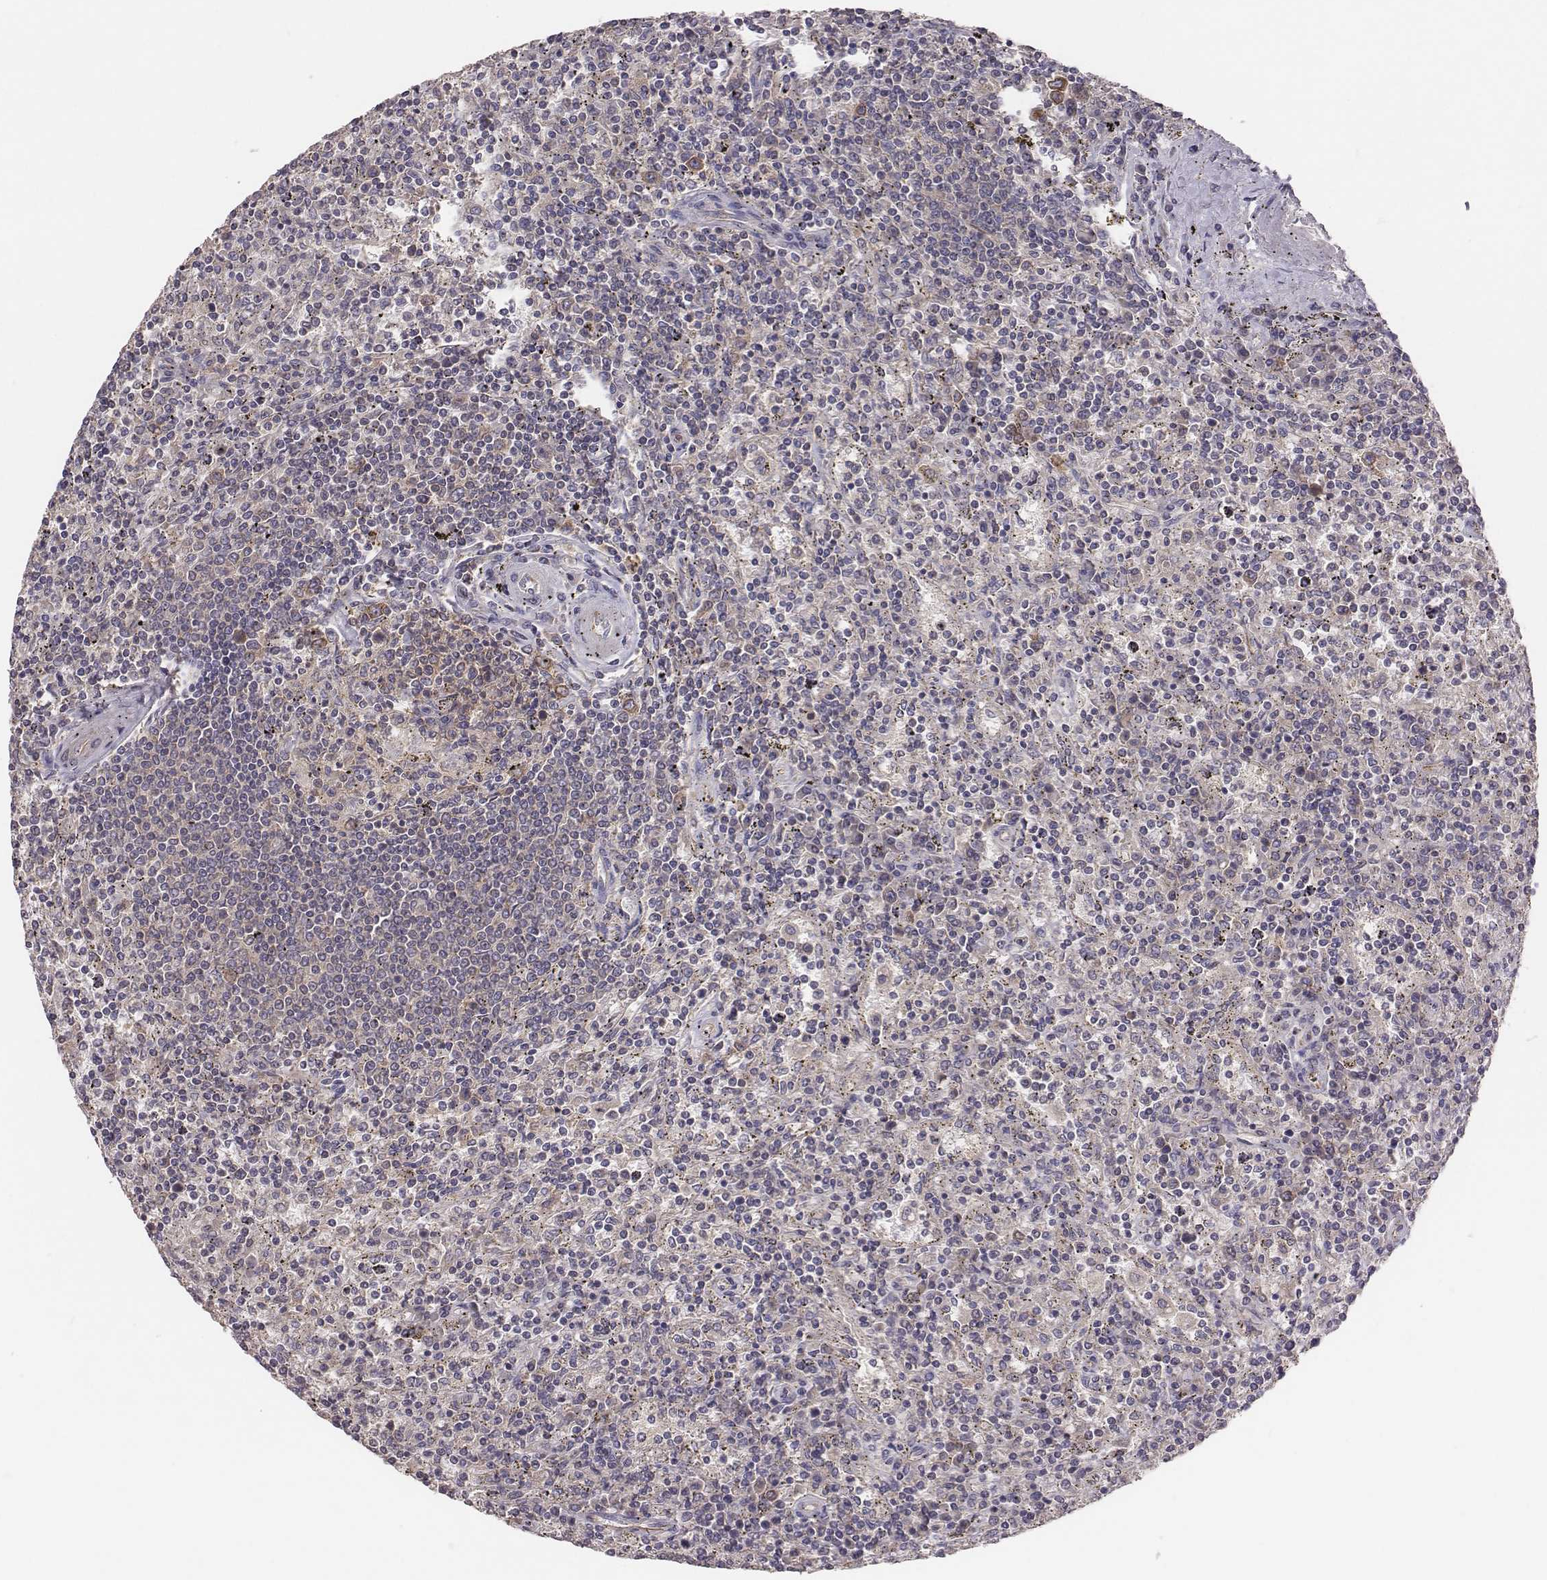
{"staining": {"intensity": "negative", "quantity": "none", "location": "none"}, "tissue": "lymphoma", "cell_type": "Tumor cells", "image_type": "cancer", "snomed": [{"axis": "morphology", "description": "Malignant lymphoma, non-Hodgkin's type, Low grade"}, {"axis": "topography", "description": "Spleen"}], "caption": "A micrograph of lymphoma stained for a protein reveals no brown staining in tumor cells.", "gene": "CAD", "patient": {"sex": "male", "age": 62}}